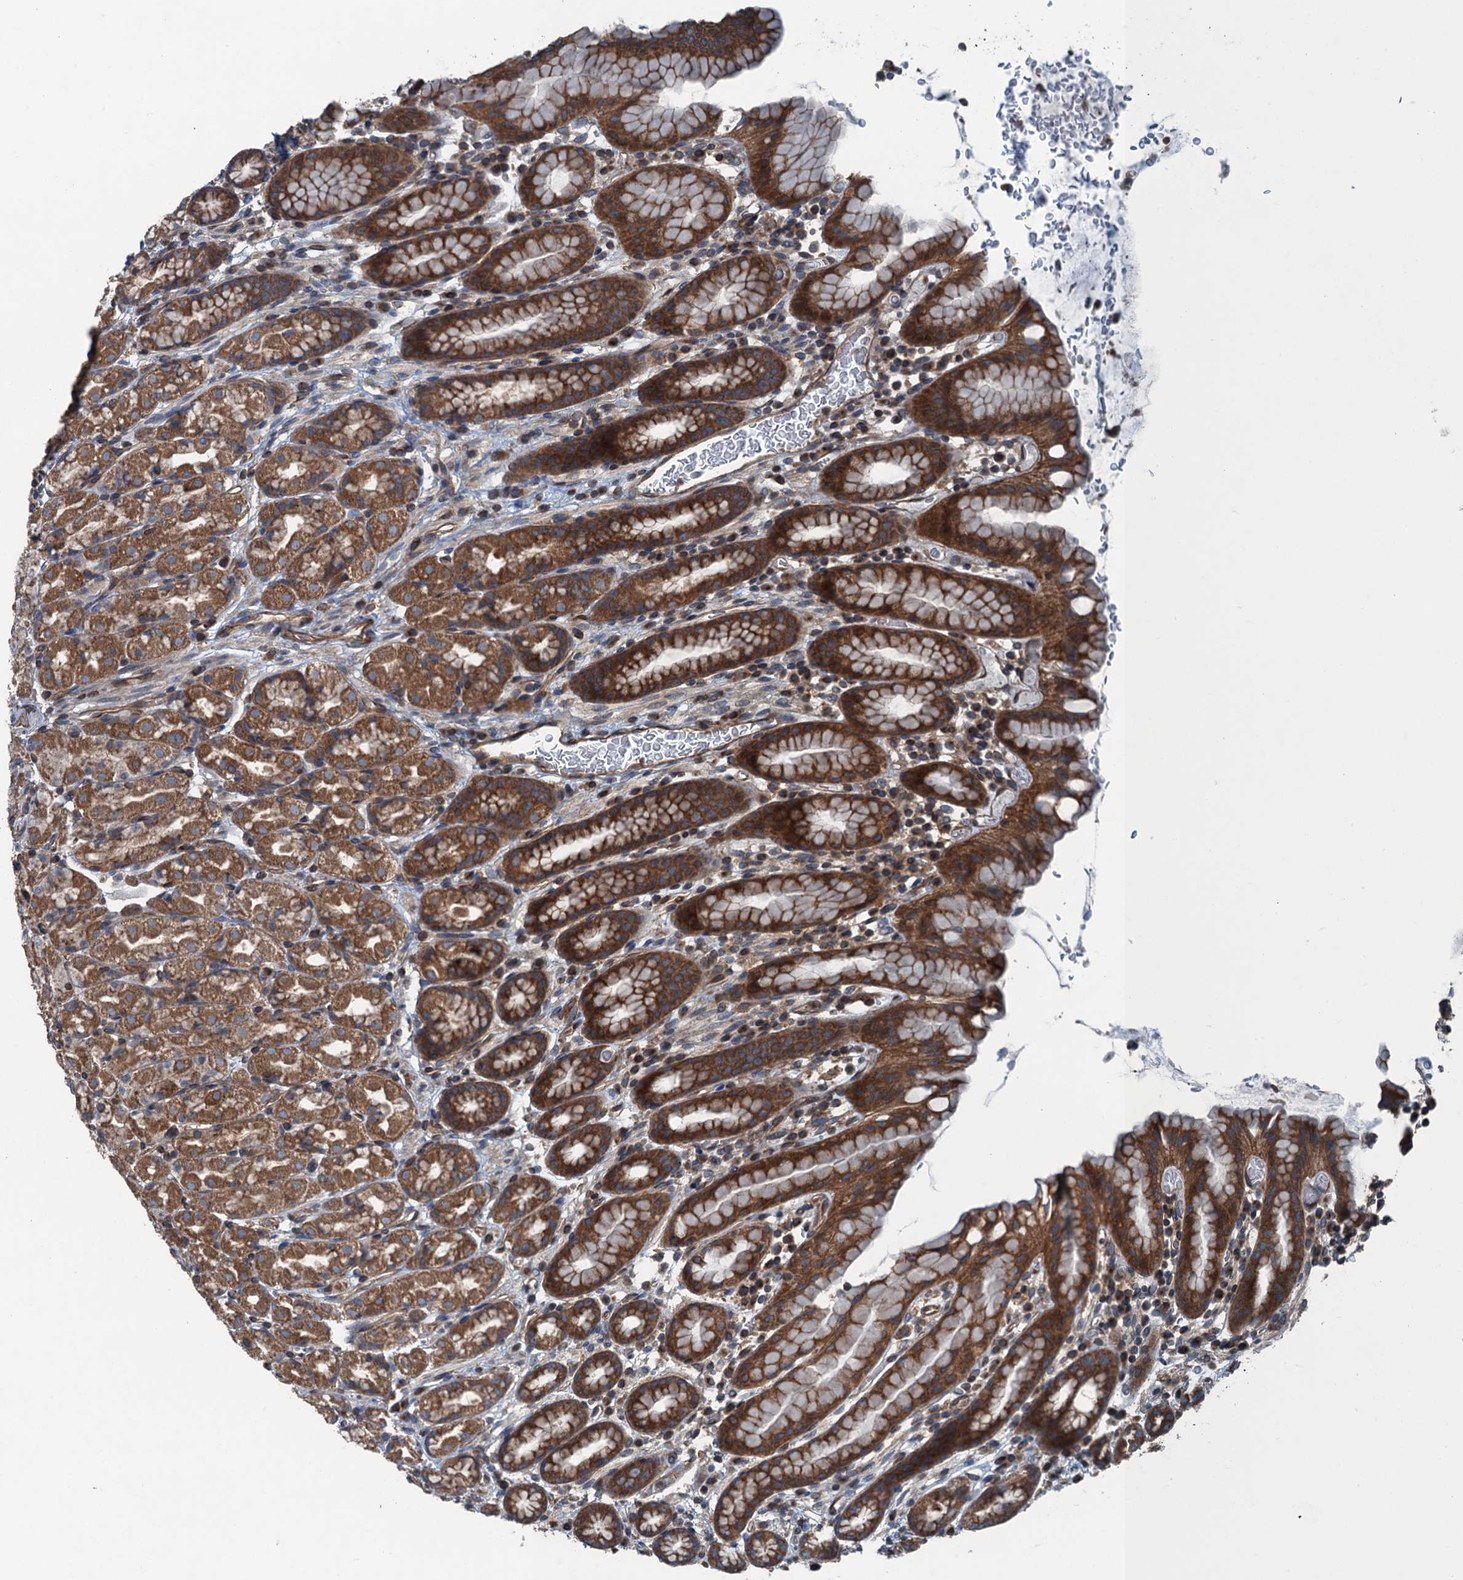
{"staining": {"intensity": "strong", "quantity": ">75%", "location": "cytoplasmic/membranous"}, "tissue": "stomach", "cell_type": "Glandular cells", "image_type": "normal", "snomed": [{"axis": "morphology", "description": "Normal tissue, NOS"}, {"axis": "topography", "description": "Stomach, upper"}, {"axis": "topography", "description": "Stomach, lower"}, {"axis": "topography", "description": "Small intestine"}], "caption": "Brown immunohistochemical staining in unremarkable stomach demonstrates strong cytoplasmic/membranous staining in about >75% of glandular cells.", "gene": "TRAPPC8", "patient": {"sex": "male", "age": 68}}